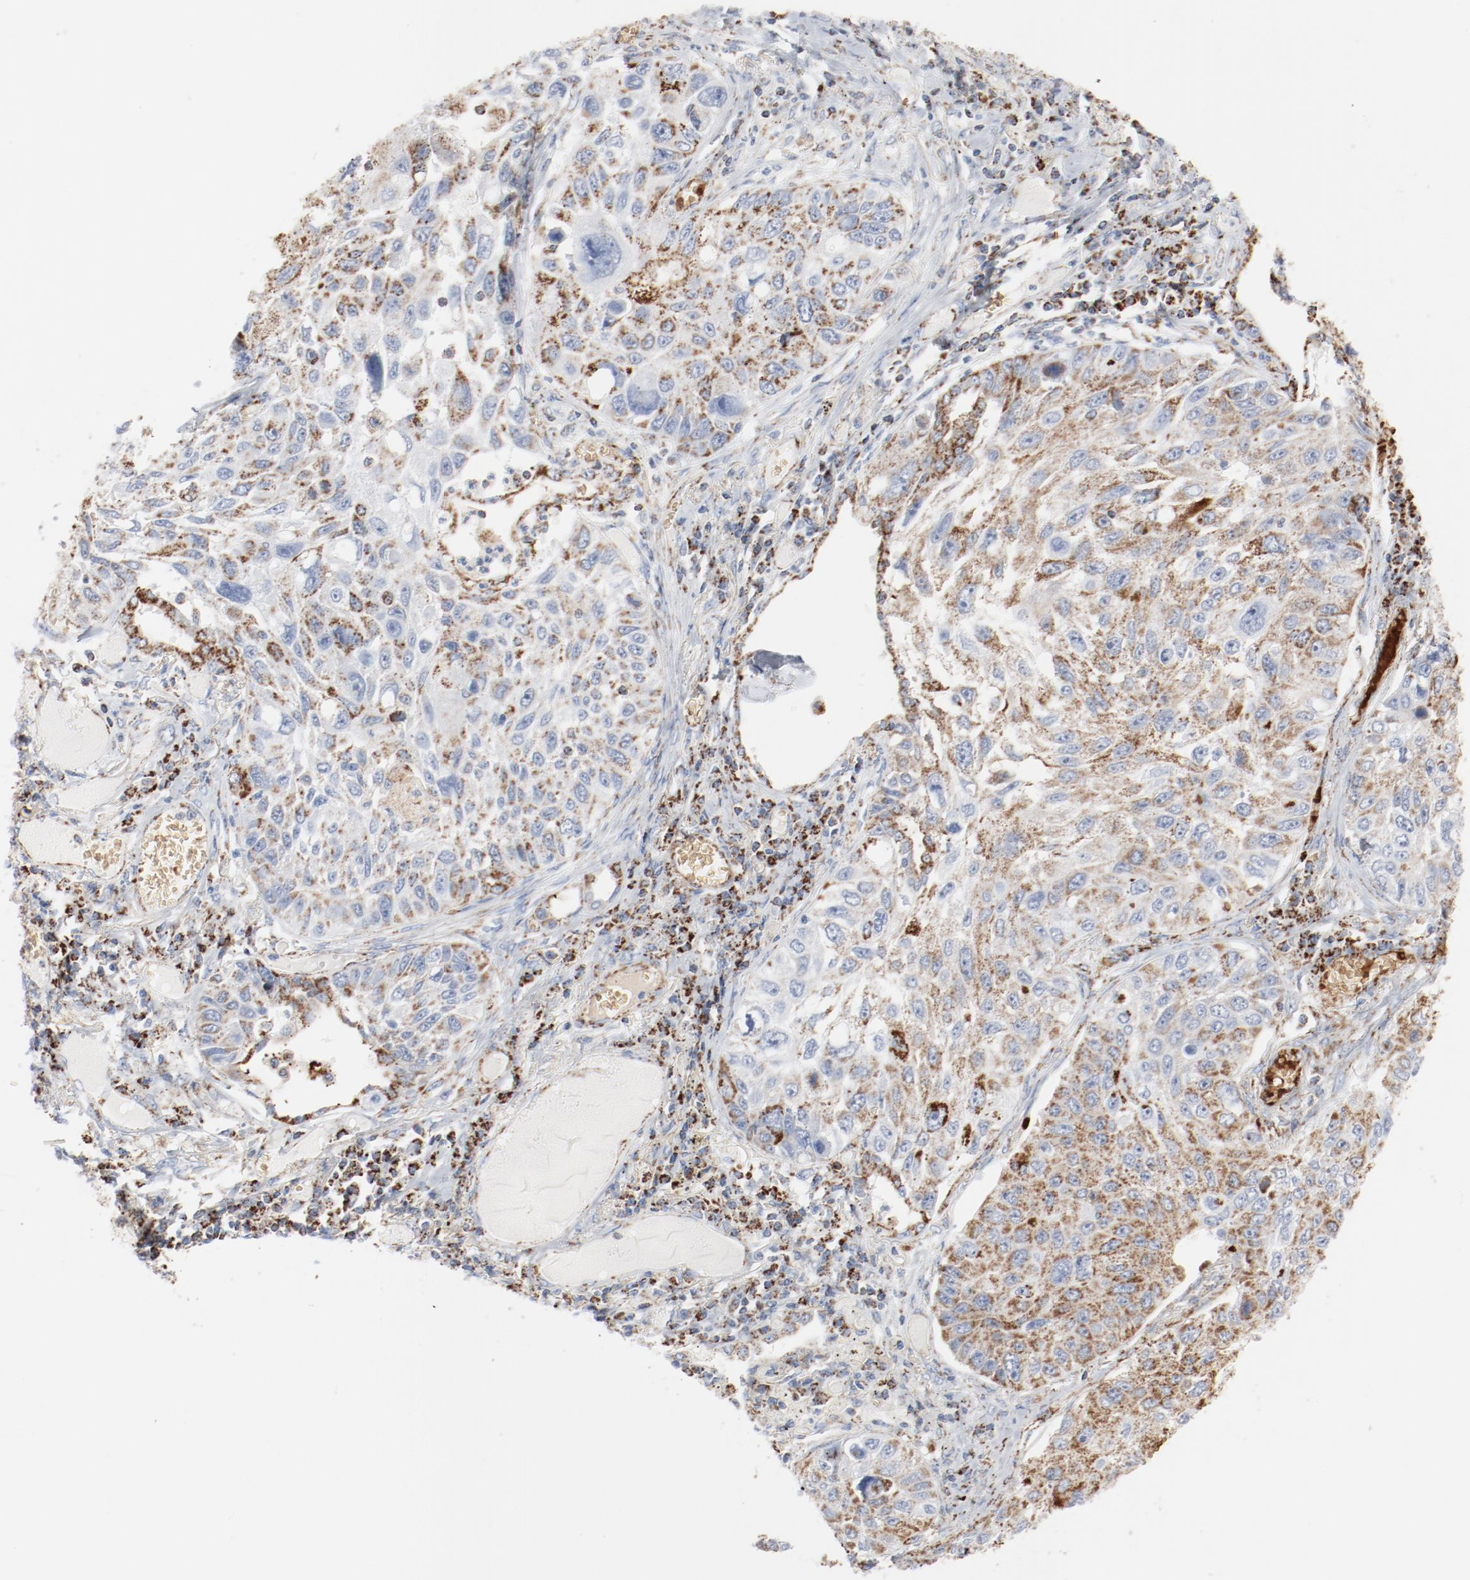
{"staining": {"intensity": "moderate", "quantity": "25%-75%", "location": "cytoplasmic/membranous"}, "tissue": "lung cancer", "cell_type": "Tumor cells", "image_type": "cancer", "snomed": [{"axis": "morphology", "description": "Squamous cell carcinoma, NOS"}, {"axis": "topography", "description": "Lung"}], "caption": "The histopathology image demonstrates staining of lung squamous cell carcinoma, revealing moderate cytoplasmic/membranous protein expression (brown color) within tumor cells.", "gene": "NDUFB8", "patient": {"sex": "male", "age": 71}}